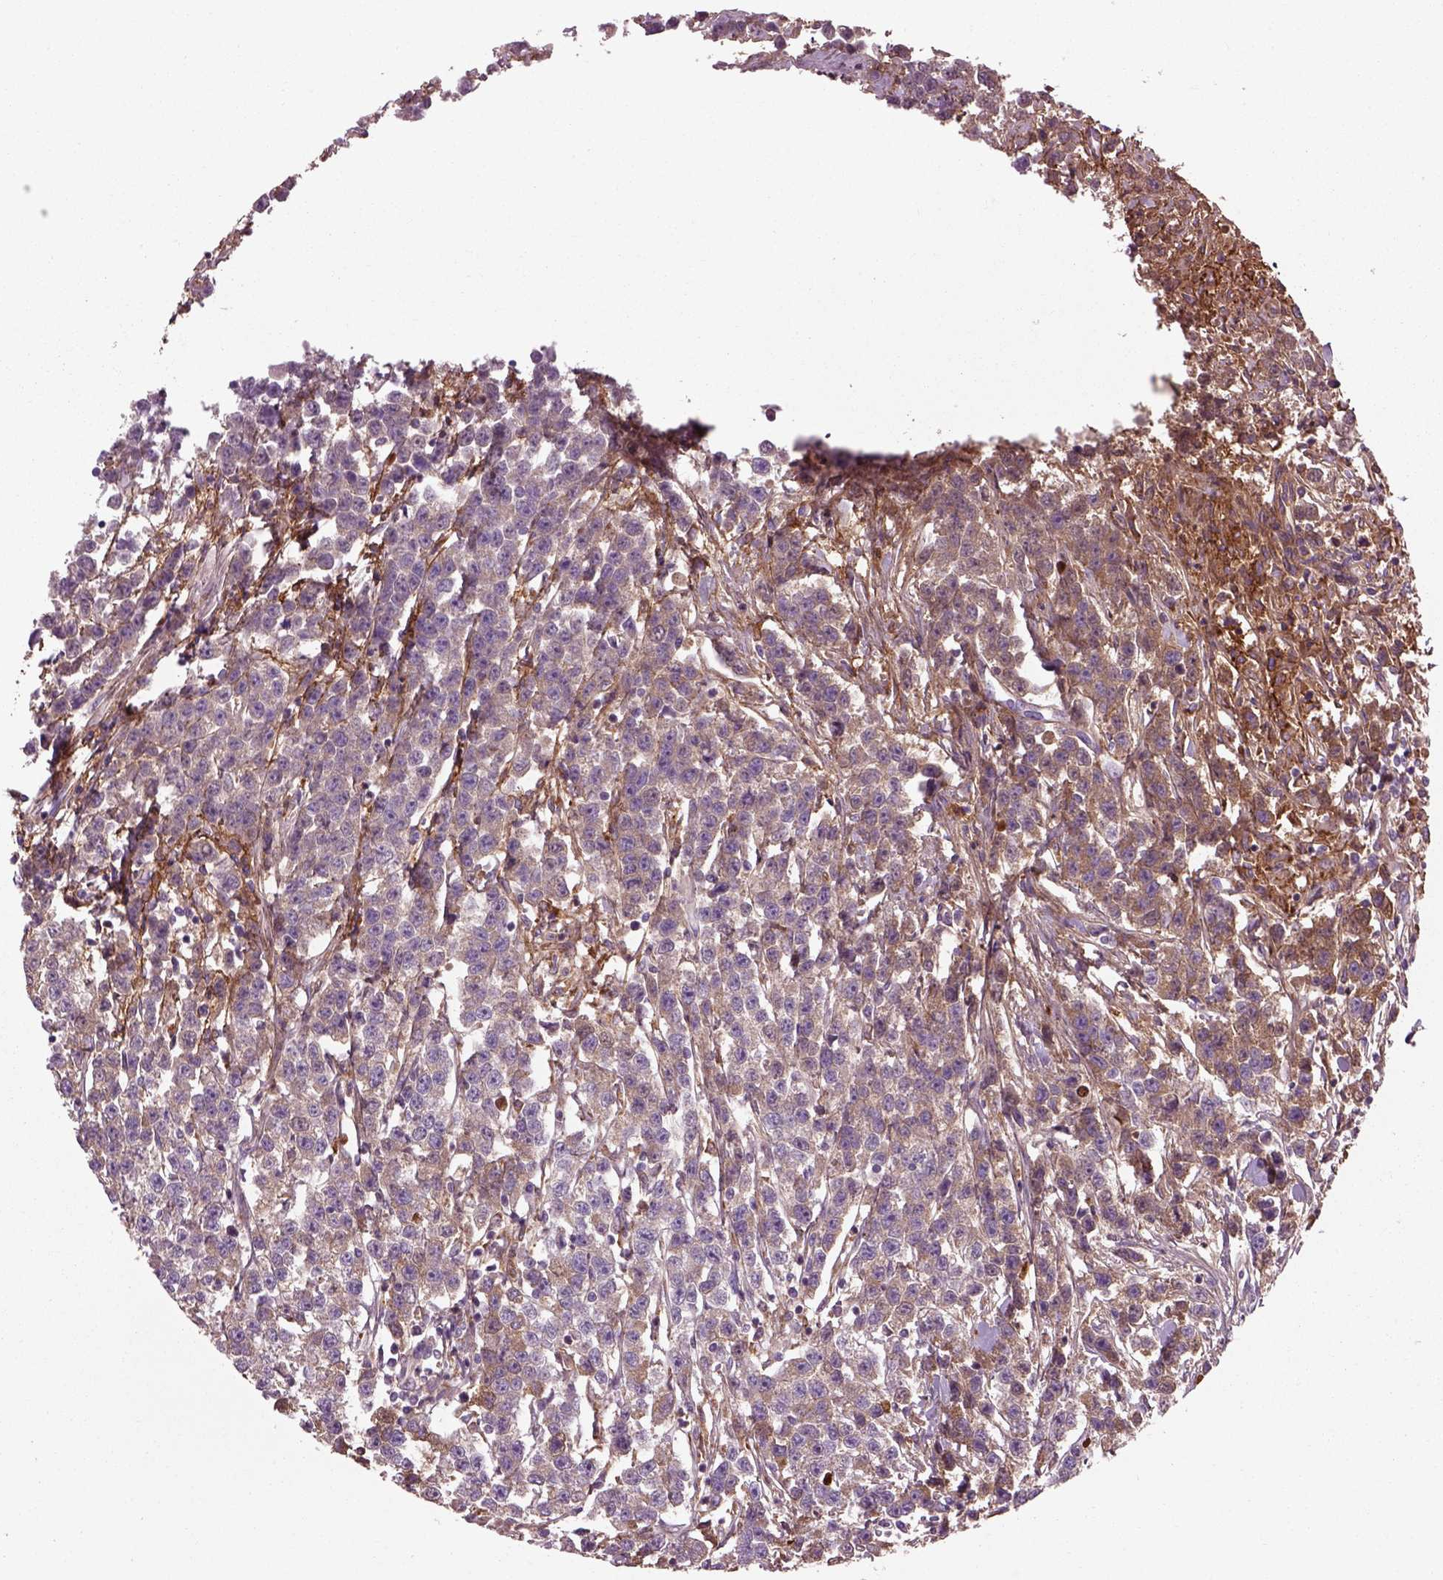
{"staining": {"intensity": "moderate", "quantity": "25%-75%", "location": "cytoplasmic/membranous"}, "tissue": "testis cancer", "cell_type": "Tumor cells", "image_type": "cancer", "snomed": [{"axis": "morphology", "description": "Seminoma, NOS"}, {"axis": "topography", "description": "Testis"}], "caption": "Testis cancer (seminoma) stained with immunohistochemistry (IHC) exhibits moderate cytoplasmic/membranous staining in approximately 25%-75% of tumor cells.", "gene": "EMILIN2", "patient": {"sex": "male", "age": 59}}